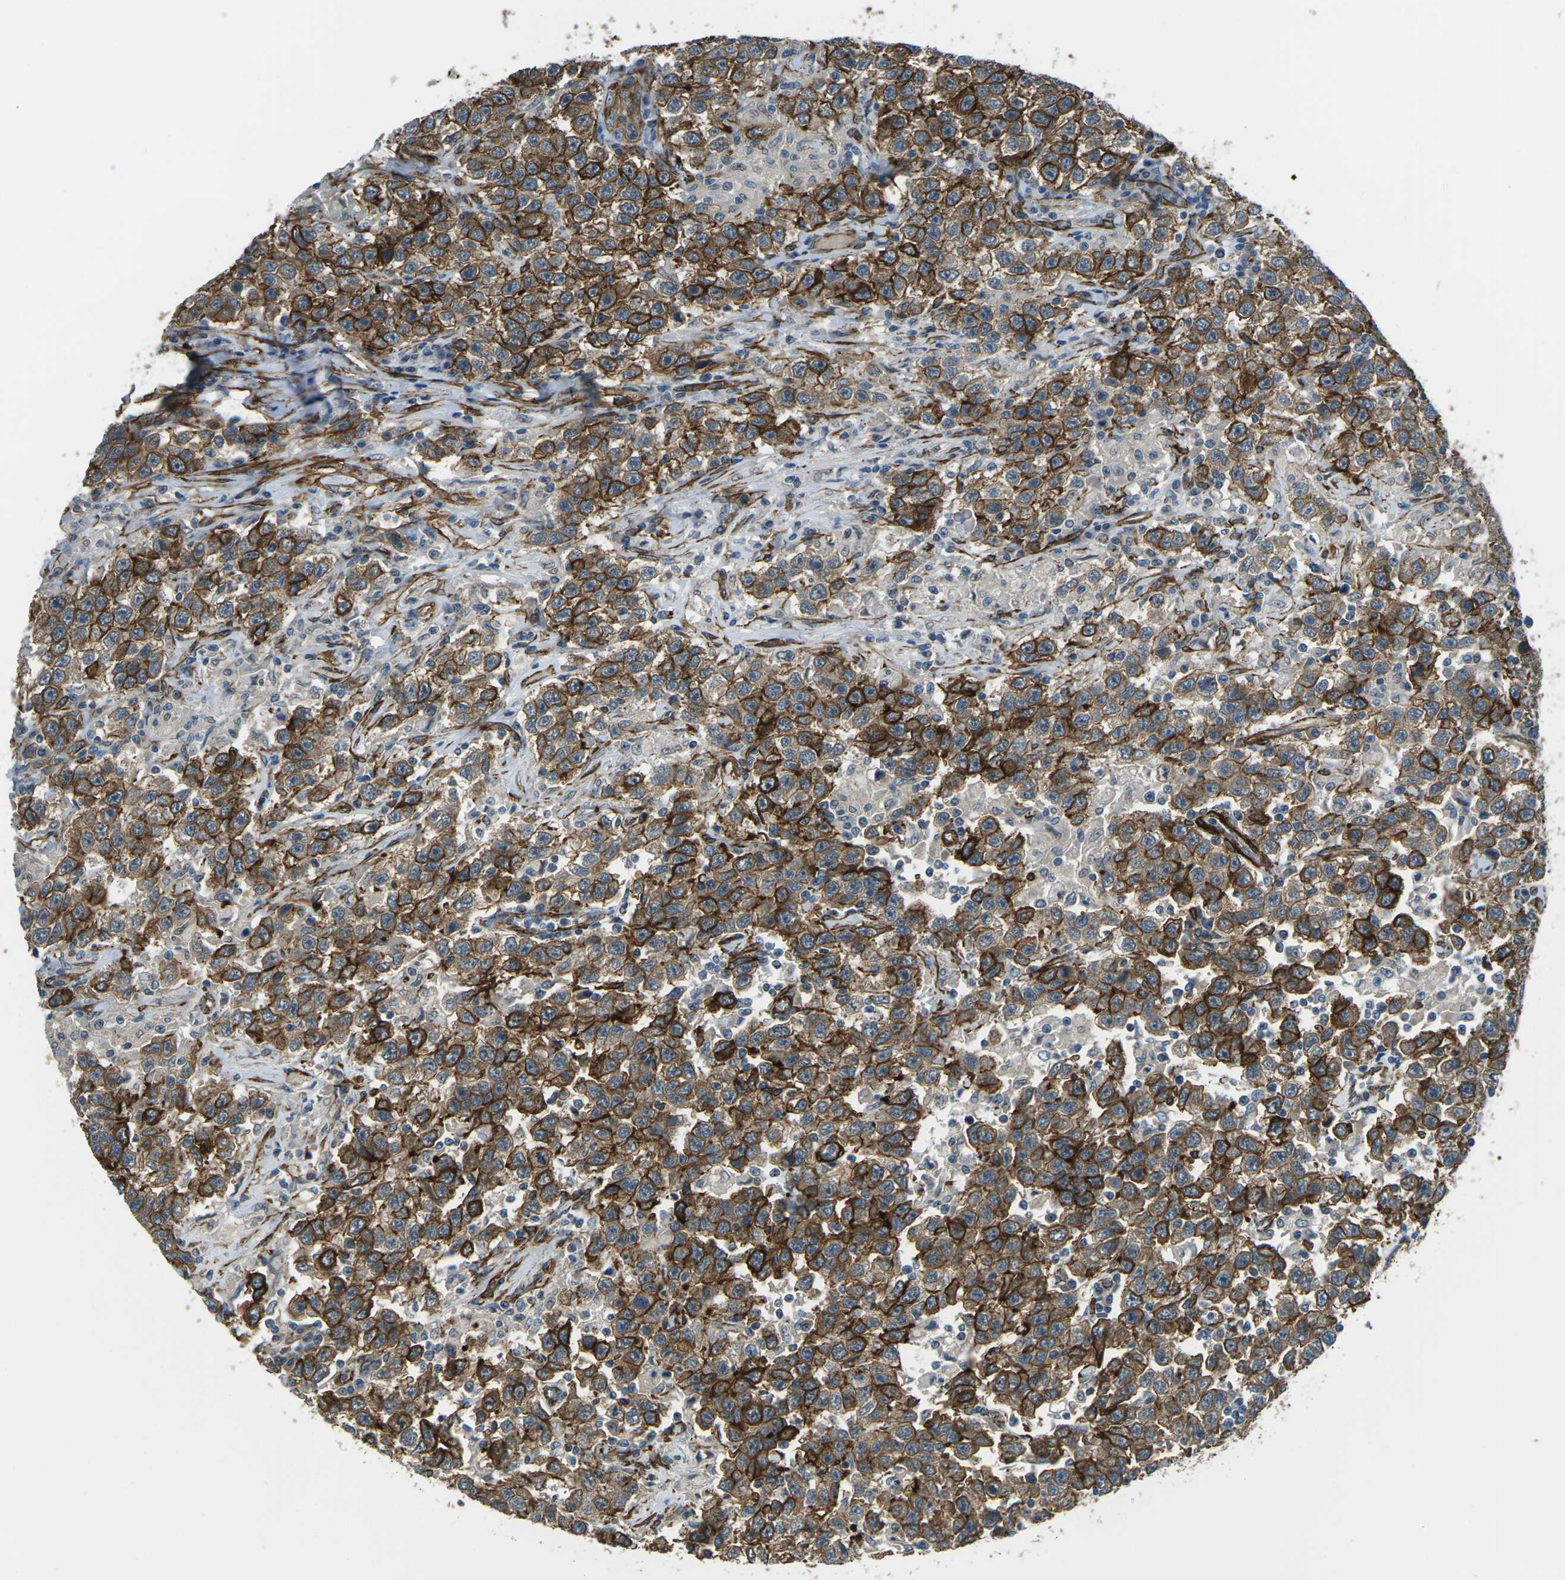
{"staining": {"intensity": "strong", "quantity": ">75%", "location": "cytoplasmic/membranous"}, "tissue": "testis cancer", "cell_type": "Tumor cells", "image_type": "cancer", "snomed": [{"axis": "morphology", "description": "Seminoma, NOS"}, {"axis": "topography", "description": "Testis"}], "caption": "Seminoma (testis) stained for a protein displays strong cytoplasmic/membranous positivity in tumor cells.", "gene": "GRAMD1C", "patient": {"sex": "male", "age": 41}}